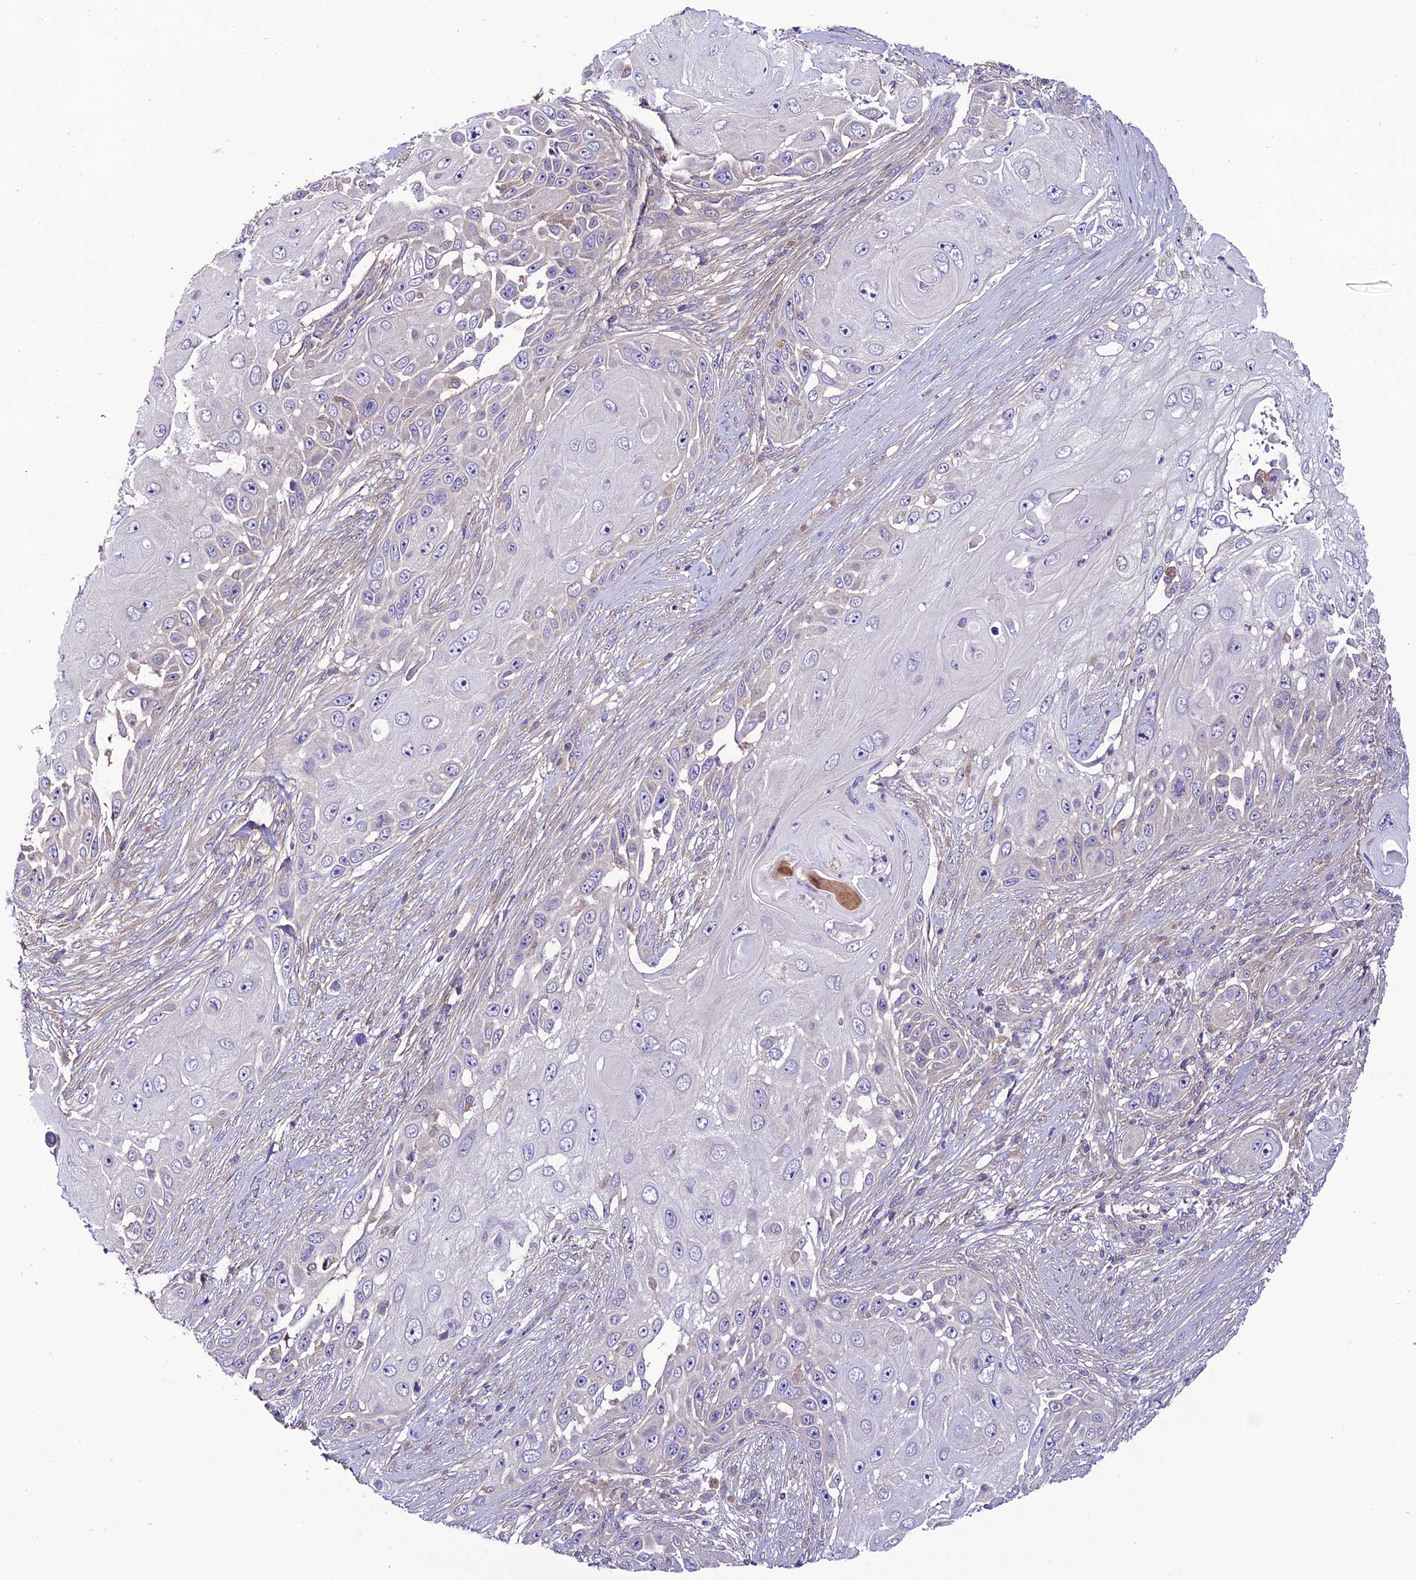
{"staining": {"intensity": "negative", "quantity": "none", "location": "none"}, "tissue": "skin cancer", "cell_type": "Tumor cells", "image_type": "cancer", "snomed": [{"axis": "morphology", "description": "Squamous cell carcinoma, NOS"}, {"axis": "topography", "description": "Skin"}], "caption": "Skin squamous cell carcinoma was stained to show a protein in brown. There is no significant expression in tumor cells.", "gene": "PPIL3", "patient": {"sex": "female", "age": 44}}